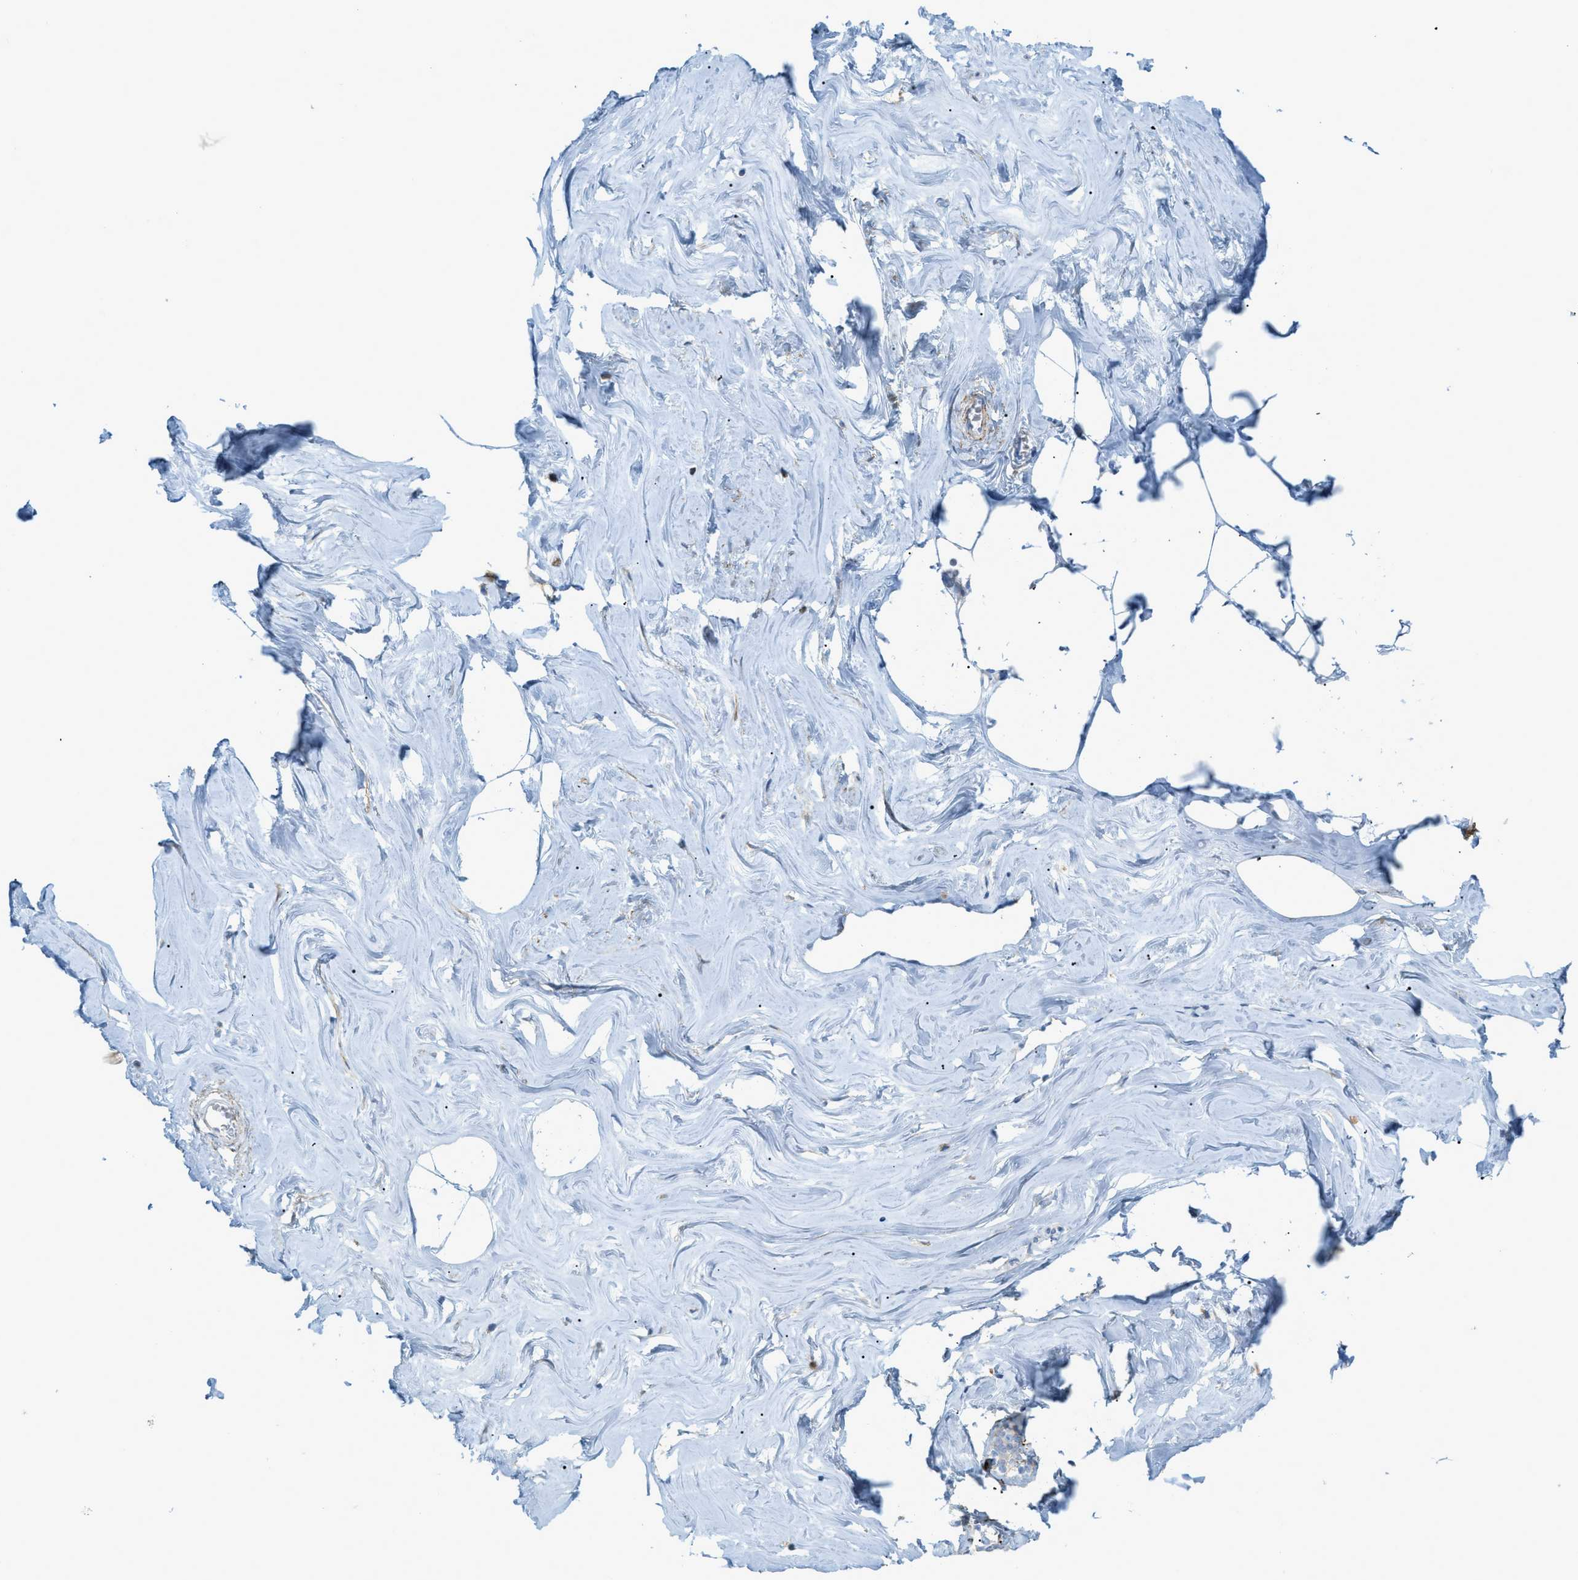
{"staining": {"intensity": "negative", "quantity": "none", "location": "none"}, "tissue": "adipose tissue", "cell_type": "Adipocytes", "image_type": "normal", "snomed": [{"axis": "morphology", "description": "Normal tissue, NOS"}, {"axis": "morphology", "description": "Fibrosis, NOS"}, {"axis": "topography", "description": "Breast"}, {"axis": "topography", "description": "Adipose tissue"}], "caption": "This is an IHC photomicrograph of benign human adipose tissue. There is no expression in adipocytes.", "gene": "LMBRD1", "patient": {"sex": "female", "age": 39}}